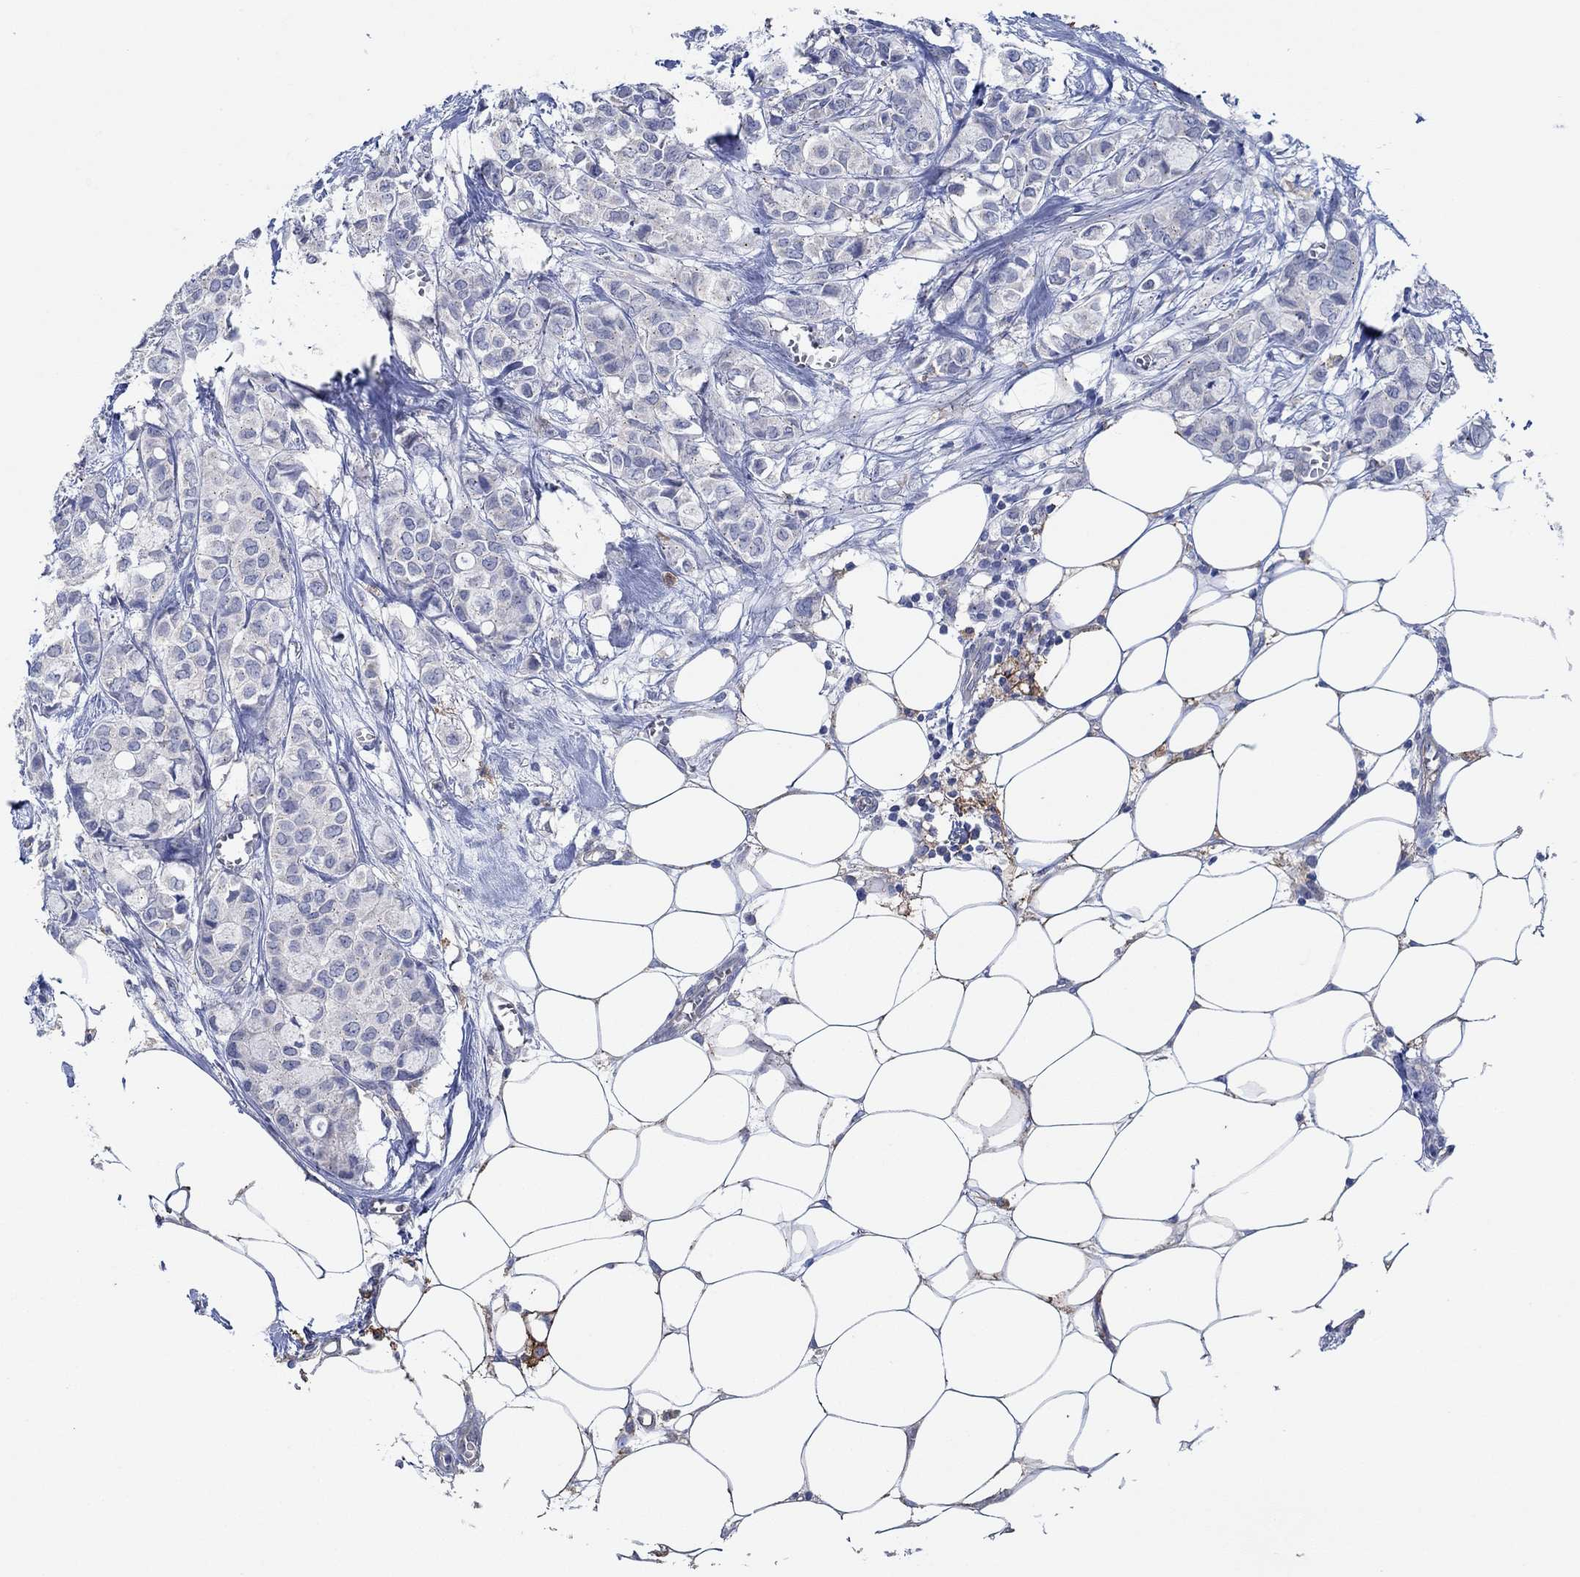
{"staining": {"intensity": "negative", "quantity": "none", "location": "none"}, "tissue": "breast cancer", "cell_type": "Tumor cells", "image_type": "cancer", "snomed": [{"axis": "morphology", "description": "Duct carcinoma"}, {"axis": "topography", "description": "Breast"}], "caption": "IHC histopathology image of neoplastic tissue: human invasive ductal carcinoma (breast) stained with DAB shows no significant protein expression in tumor cells. Brightfield microscopy of immunohistochemistry (IHC) stained with DAB (3,3'-diaminobenzidine) (brown) and hematoxylin (blue), captured at high magnification.", "gene": "CPM", "patient": {"sex": "female", "age": 85}}